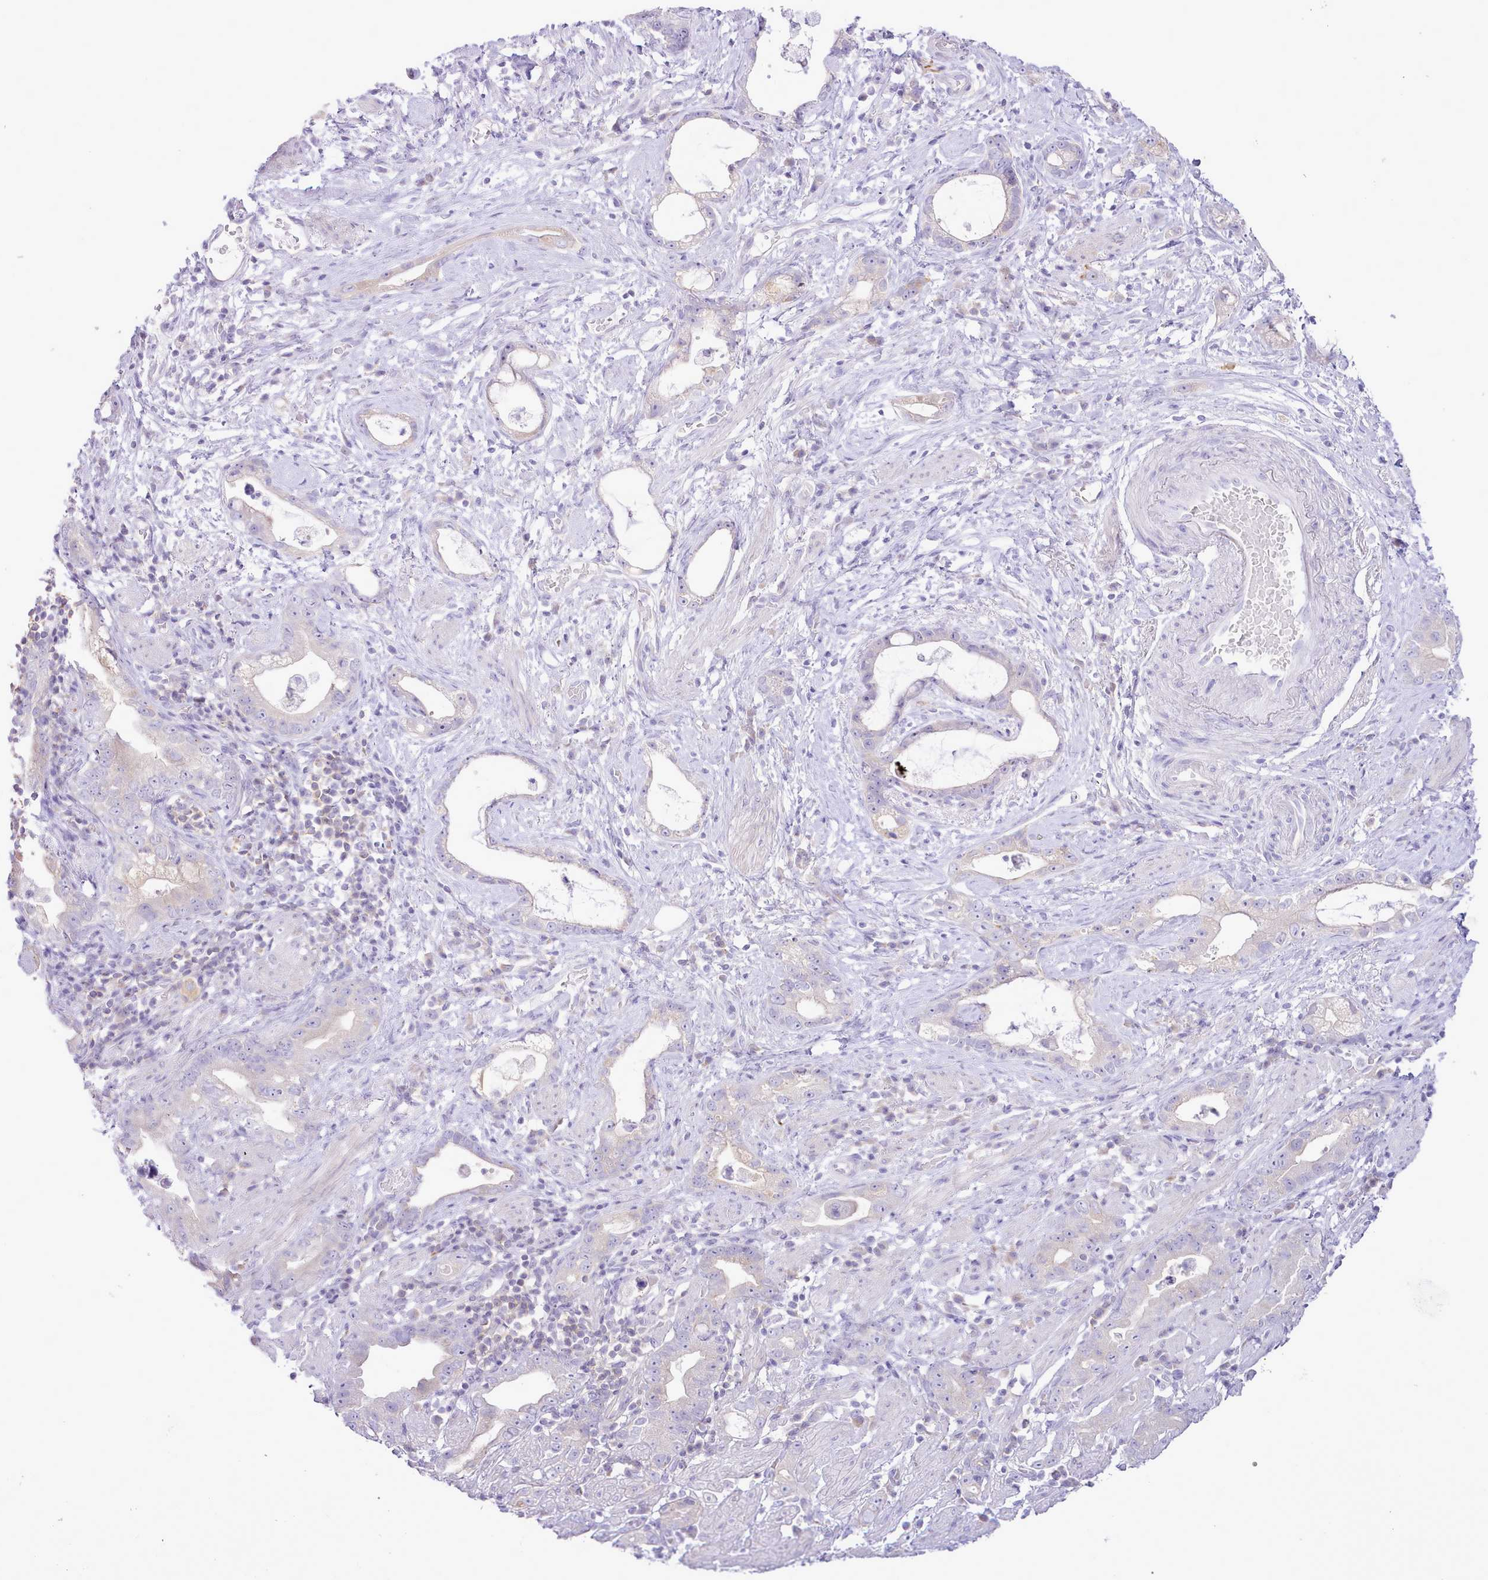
{"staining": {"intensity": "negative", "quantity": "none", "location": "none"}, "tissue": "stomach cancer", "cell_type": "Tumor cells", "image_type": "cancer", "snomed": [{"axis": "morphology", "description": "Adenocarcinoma, NOS"}, {"axis": "topography", "description": "Stomach"}], "caption": "Photomicrograph shows no protein expression in tumor cells of stomach cancer (adenocarcinoma) tissue.", "gene": "MDFI", "patient": {"sex": "male", "age": 55}}